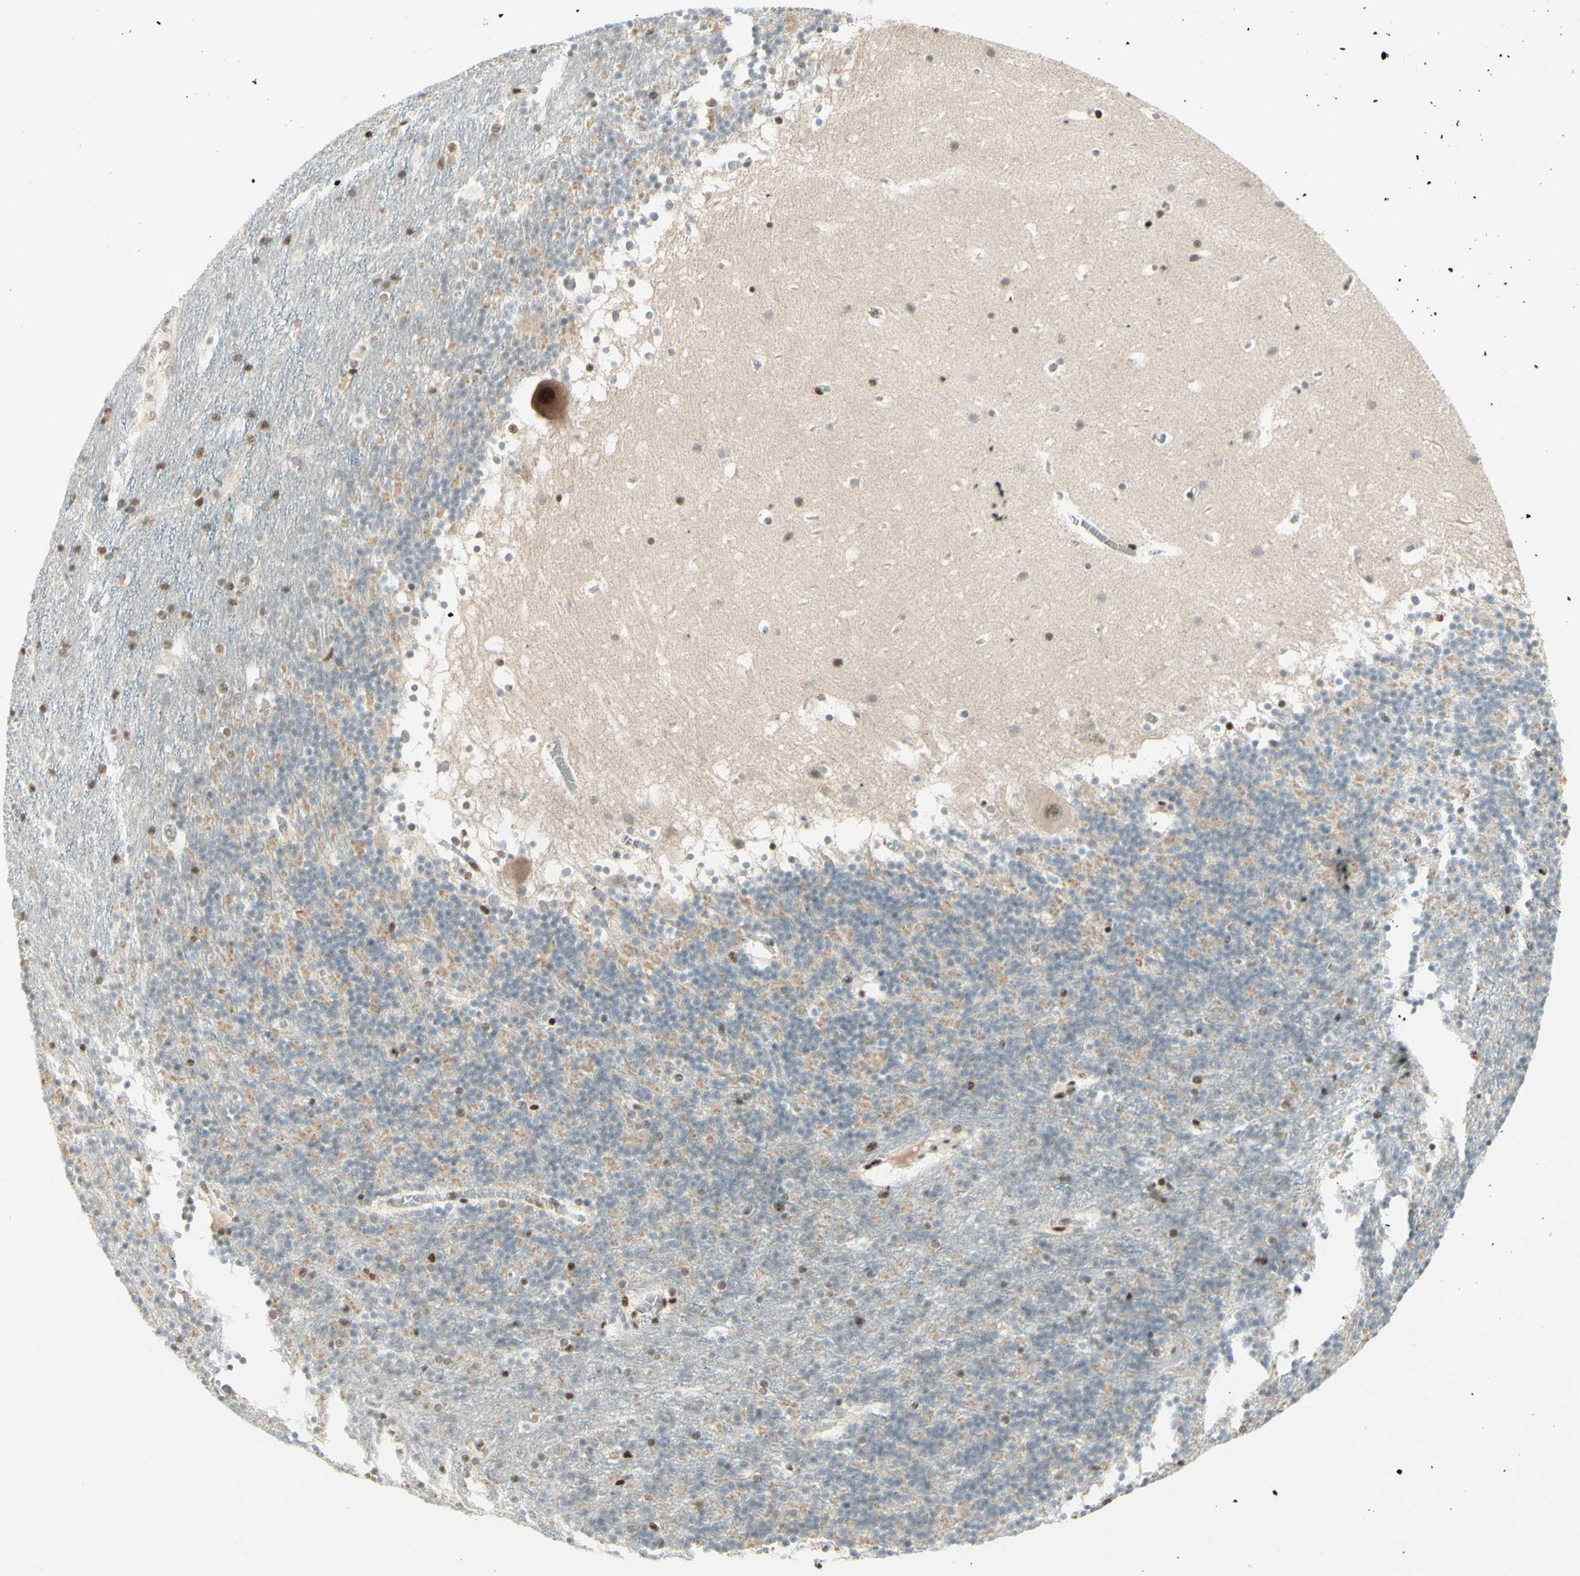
{"staining": {"intensity": "moderate", "quantity": "<25%", "location": "nuclear"}, "tissue": "cerebellum", "cell_type": "Cells in granular layer", "image_type": "normal", "snomed": [{"axis": "morphology", "description": "Normal tissue, NOS"}, {"axis": "topography", "description": "Cerebellum"}], "caption": "Cerebellum stained with DAB IHC exhibits low levels of moderate nuclear positivity in approximately <25% of cells in granular layer.", "gene": "CDKL5", "patient": {"sex": "male", "age": 45}}